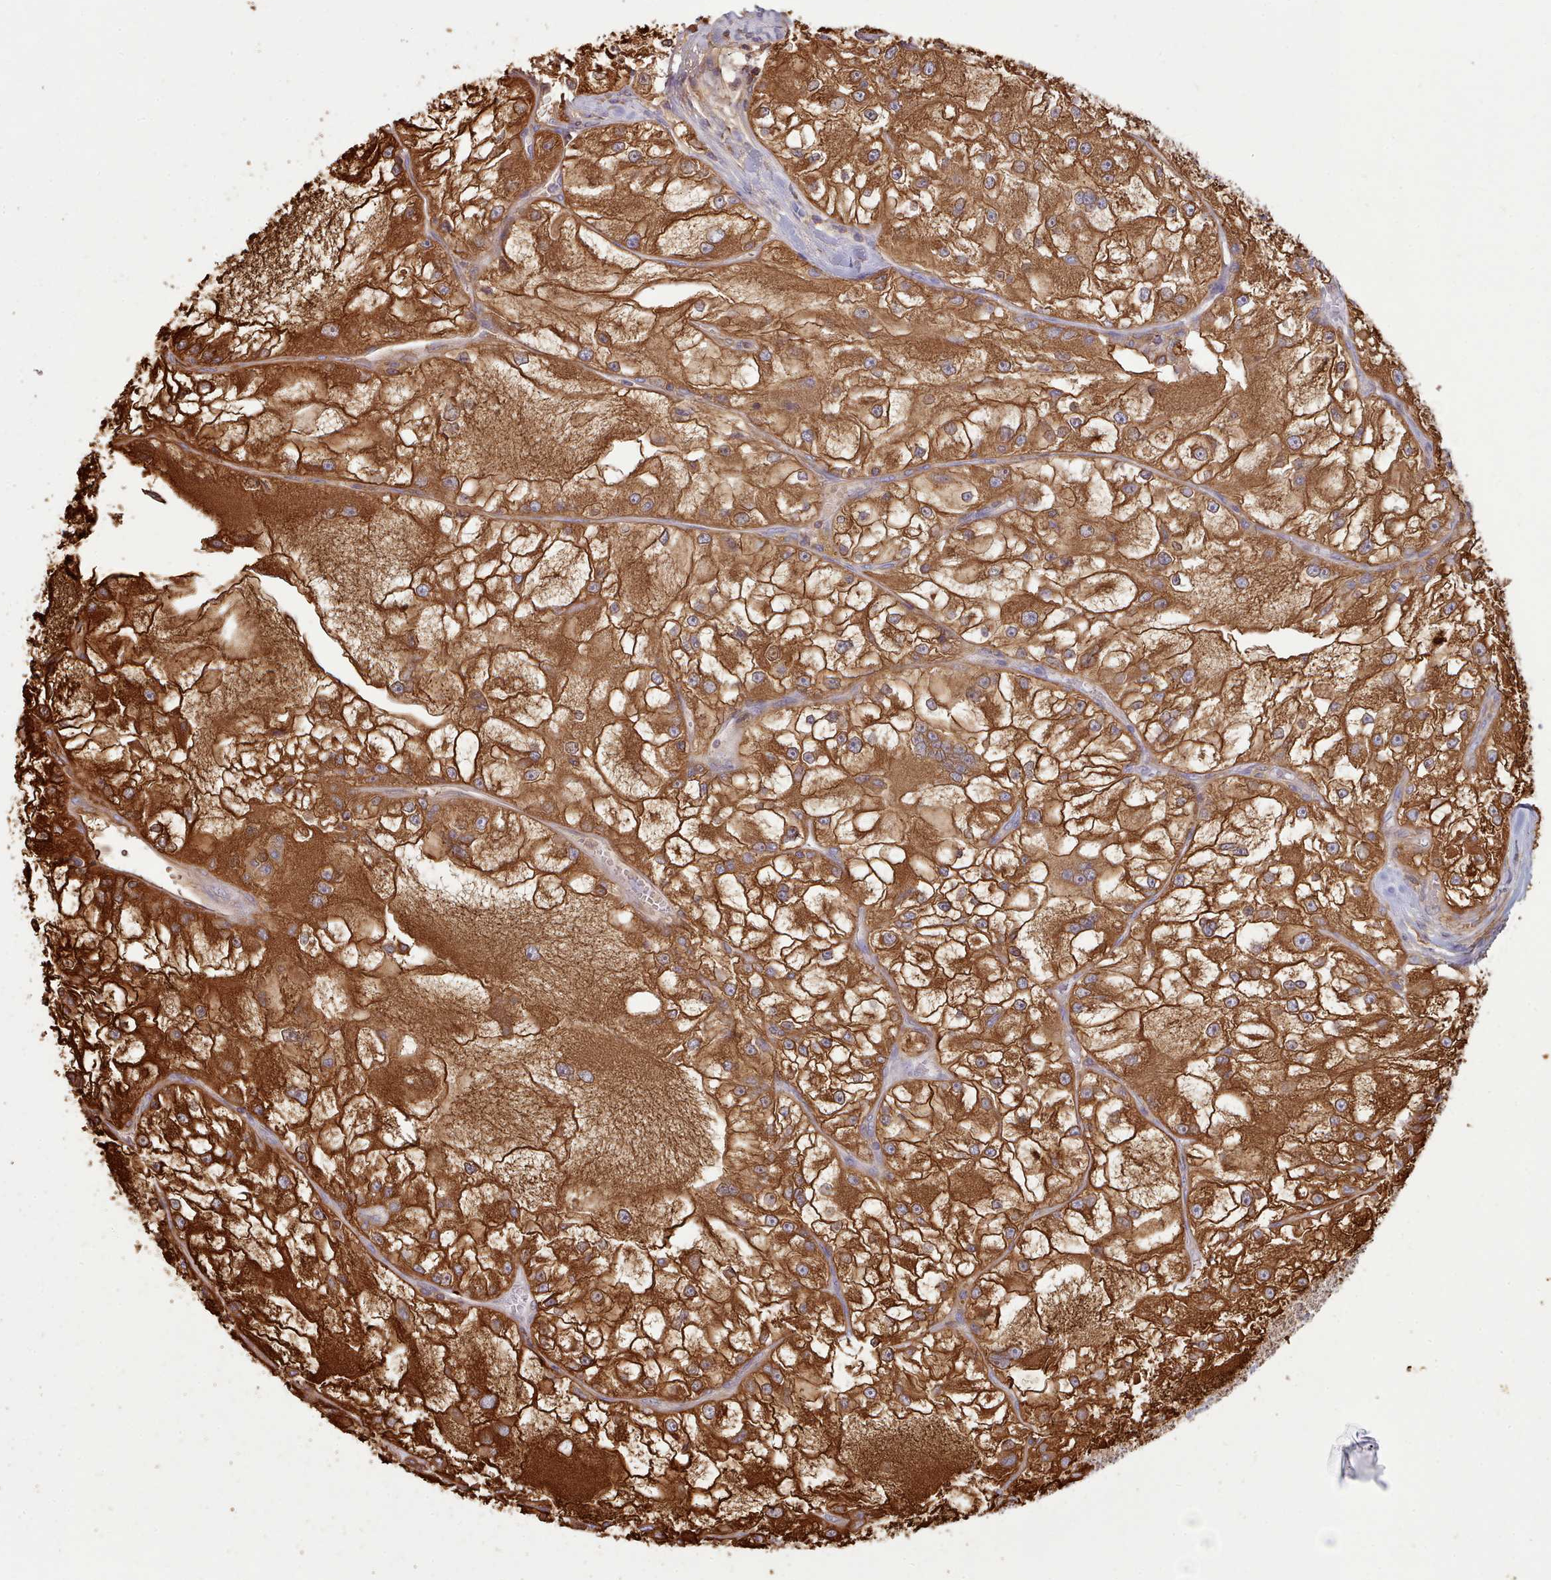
{"staining": {"intensity": "strong", "quantity": ">75%", "location": "cytoplasmic/membranous,nuclear"}, "tissue": "renal cancer", "cell_type": "Tumor cells", "image_type": "cancer", "snomed": [{"axis": "morphology", "description": "Adenocarcinoma, NOS"}, {"axis": "topography", "description": "Kidney"}], "caption": "A high amount of strong cytoplasmic/membranous and nuclear positivity is identified in about >75% of tumor cells in renal adenocarcinoma tissue.", "gene": "SLC4A9", "patient": {"sex": "female", "age": 72}}